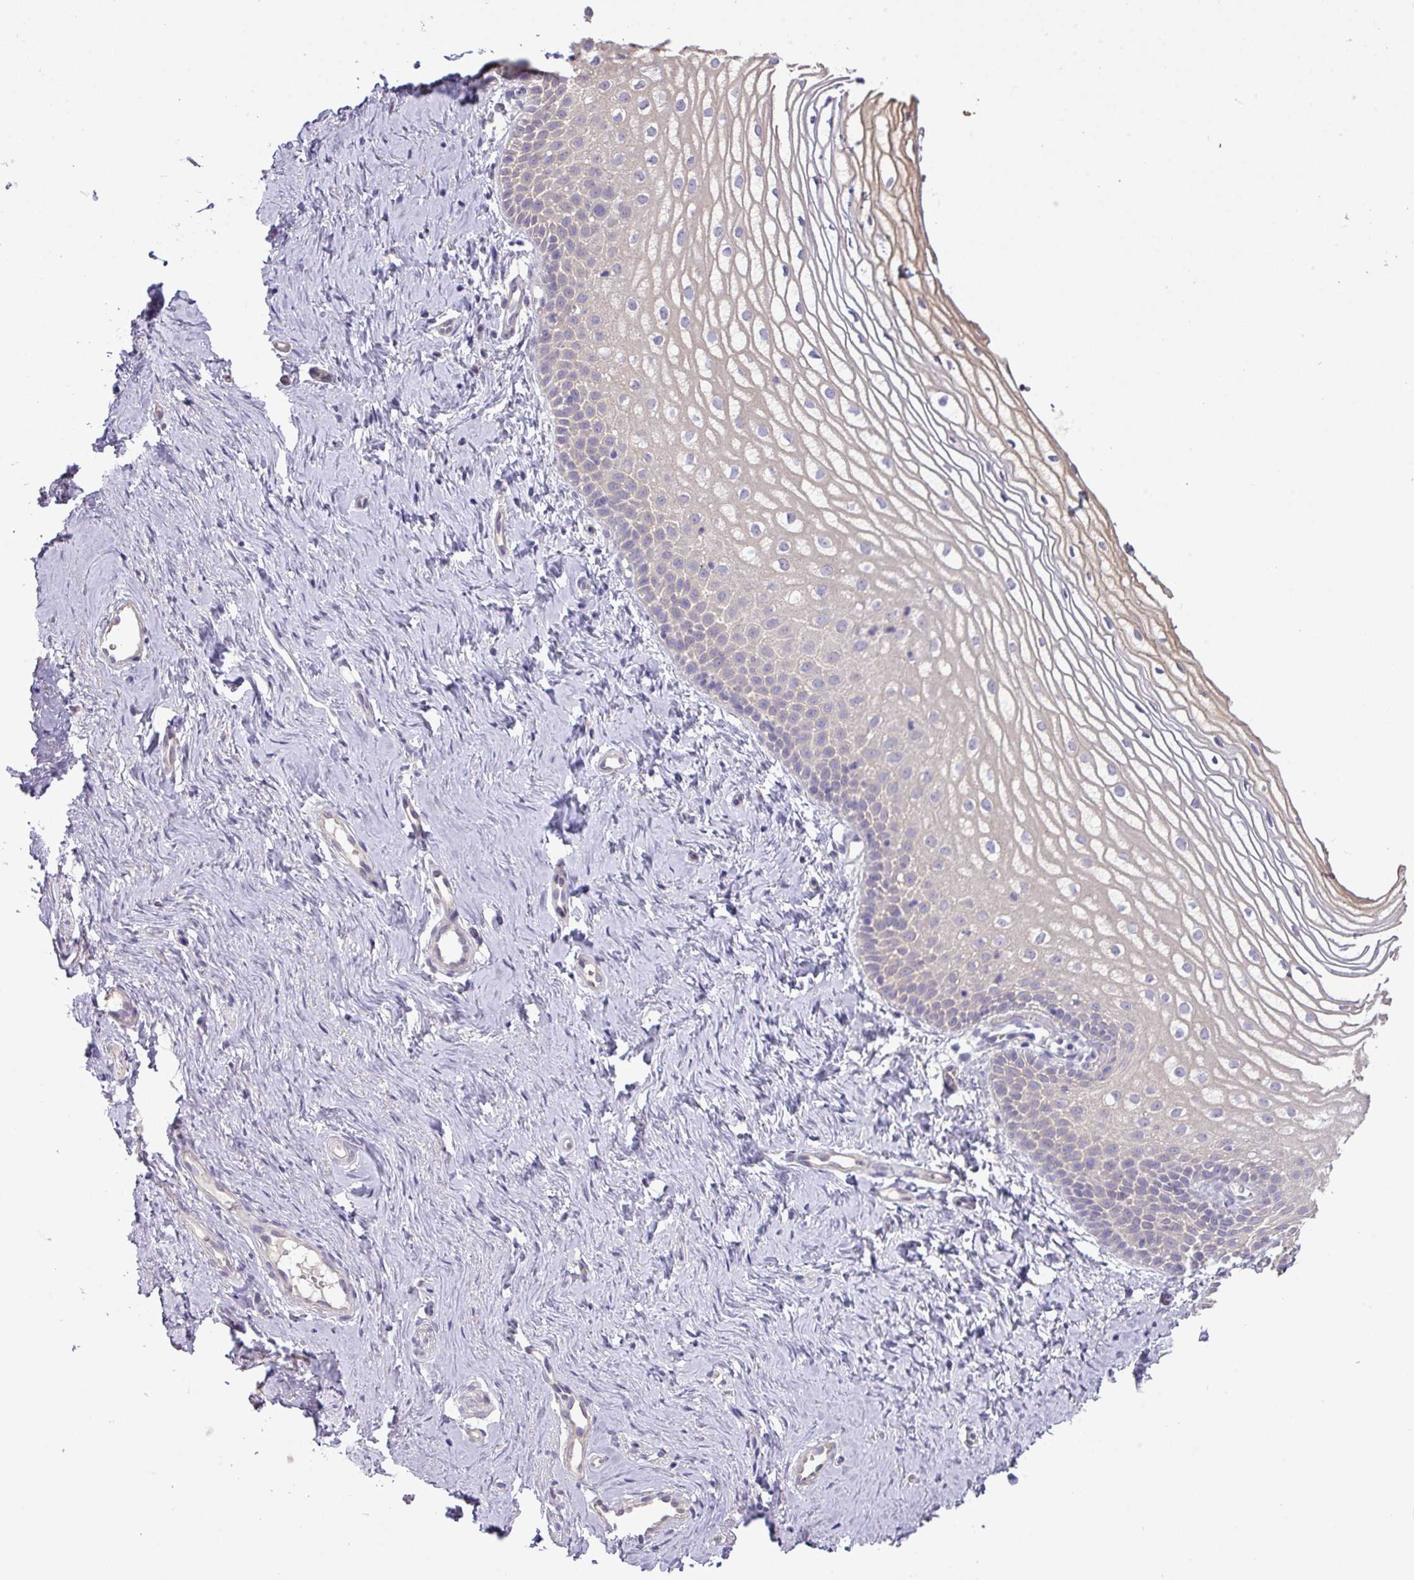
{"staining": {"intensity": "weak", "quantity": "<25%", "location": "cytoplasmic/membranous"}, "tissue": "vagina", "cell_type": "Squamous epithelial cells", "image_type": "normal", "snomed": [{"axis": "morphology", "description": "Normal tissue, NOS"}, {"axis": "topography", "description": "Vagina"}], "caption": "IHC micrograph of benign vagina: vagina stained with DAB displays no significant protein staining in squamous epithelial cells.", "gene": "PRADC1", "patient": {"sex": "female", "age": 56}}